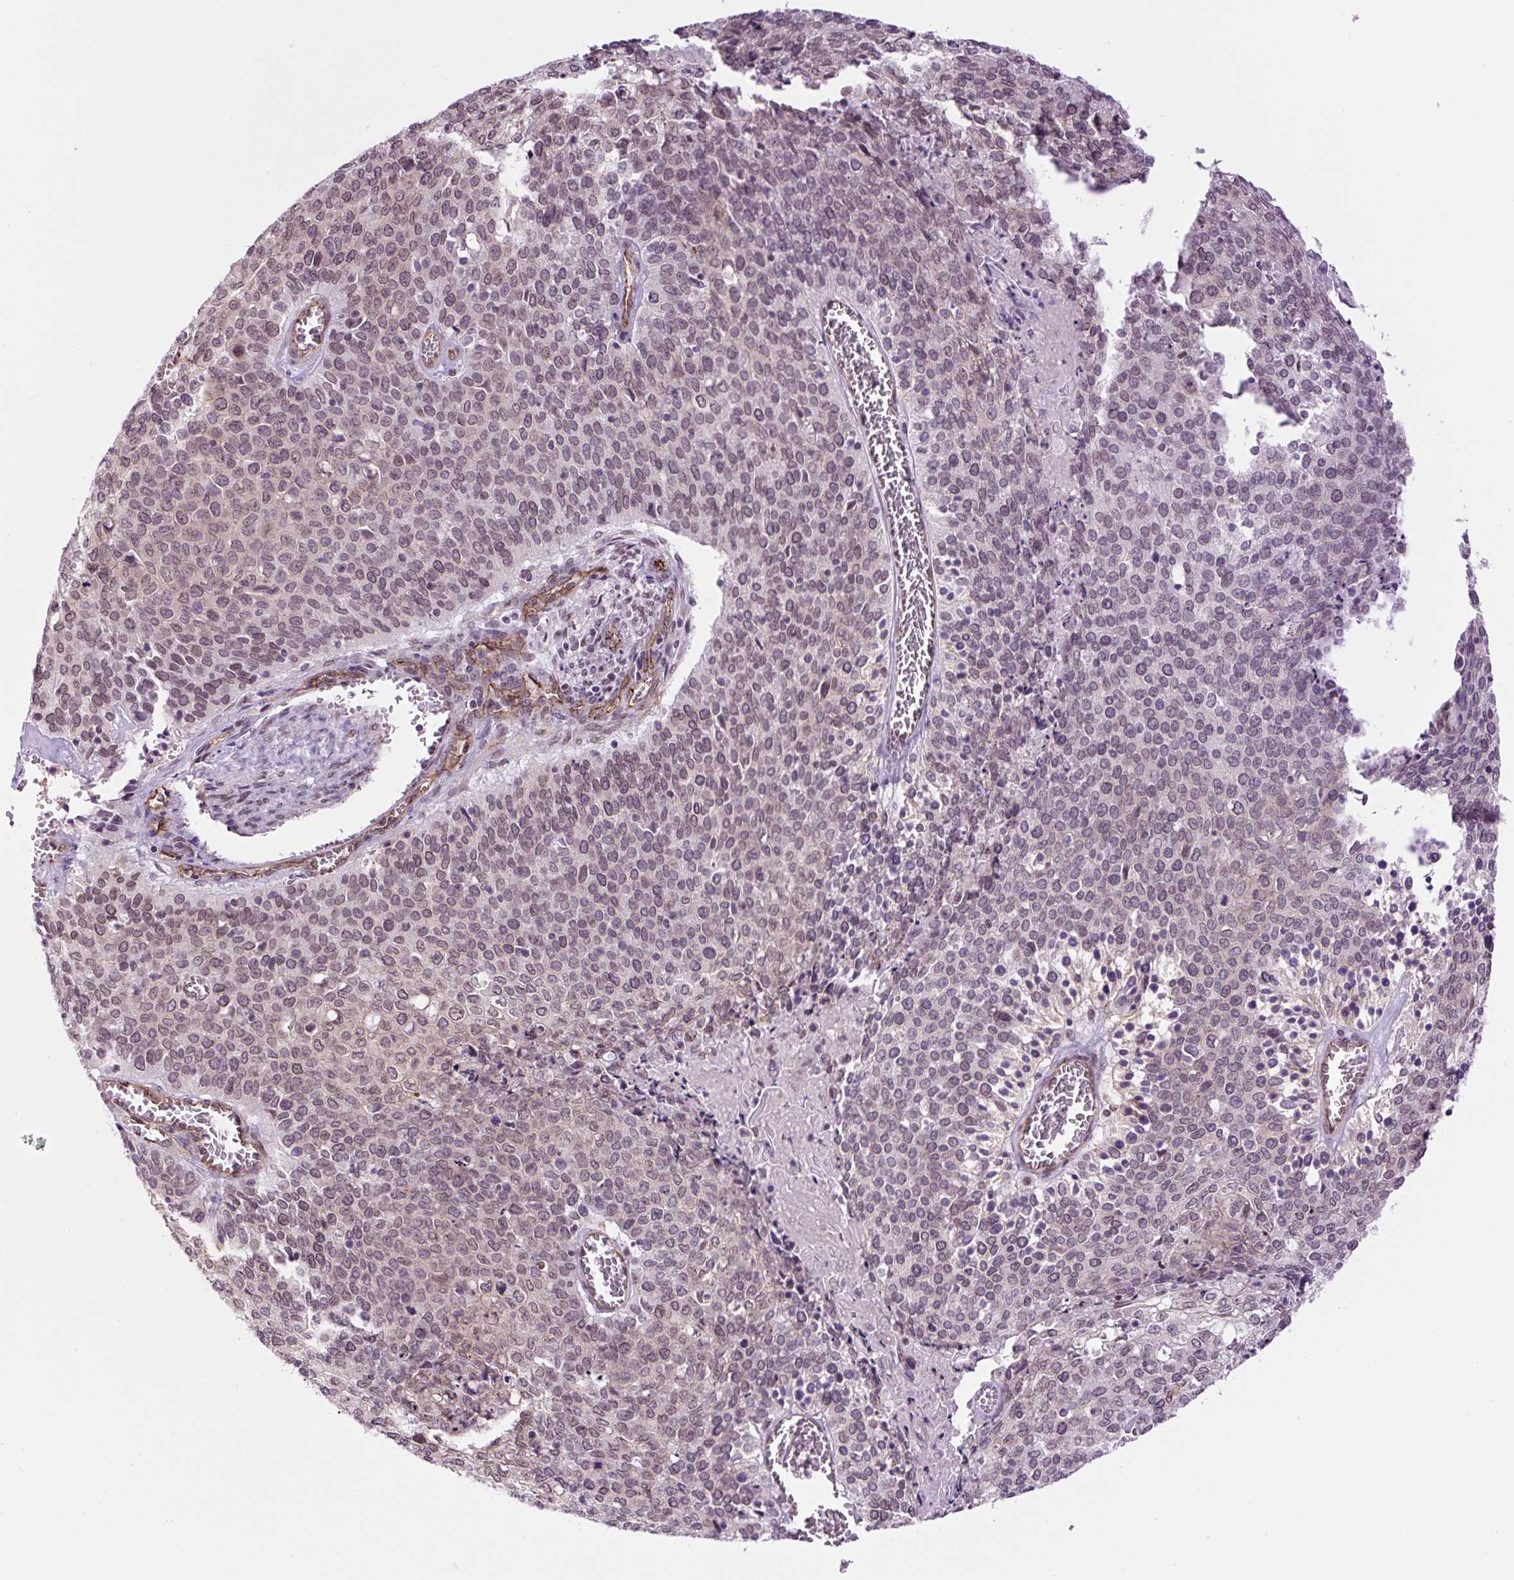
{"staining": {"intensity": "weak", "quantity": "25%-75%", "location": "nuclear"}, "tissue": "cervical cancer", "cell_type": "Tumor cells", "image_type": "cancer", "snomed": [{"axis": "morphology", "description": "Squamous cell carcinoma, NOS"}, {"axis": "topography", "description": "Cervix"}], "caption": "Cervical cancer stained for a protein (brown) shows weak nuclear positive positivity in approximately 25%-75% of tumor cells.", "gene": "MYO5C", "patient": {"sex": "female", "age": 39}}